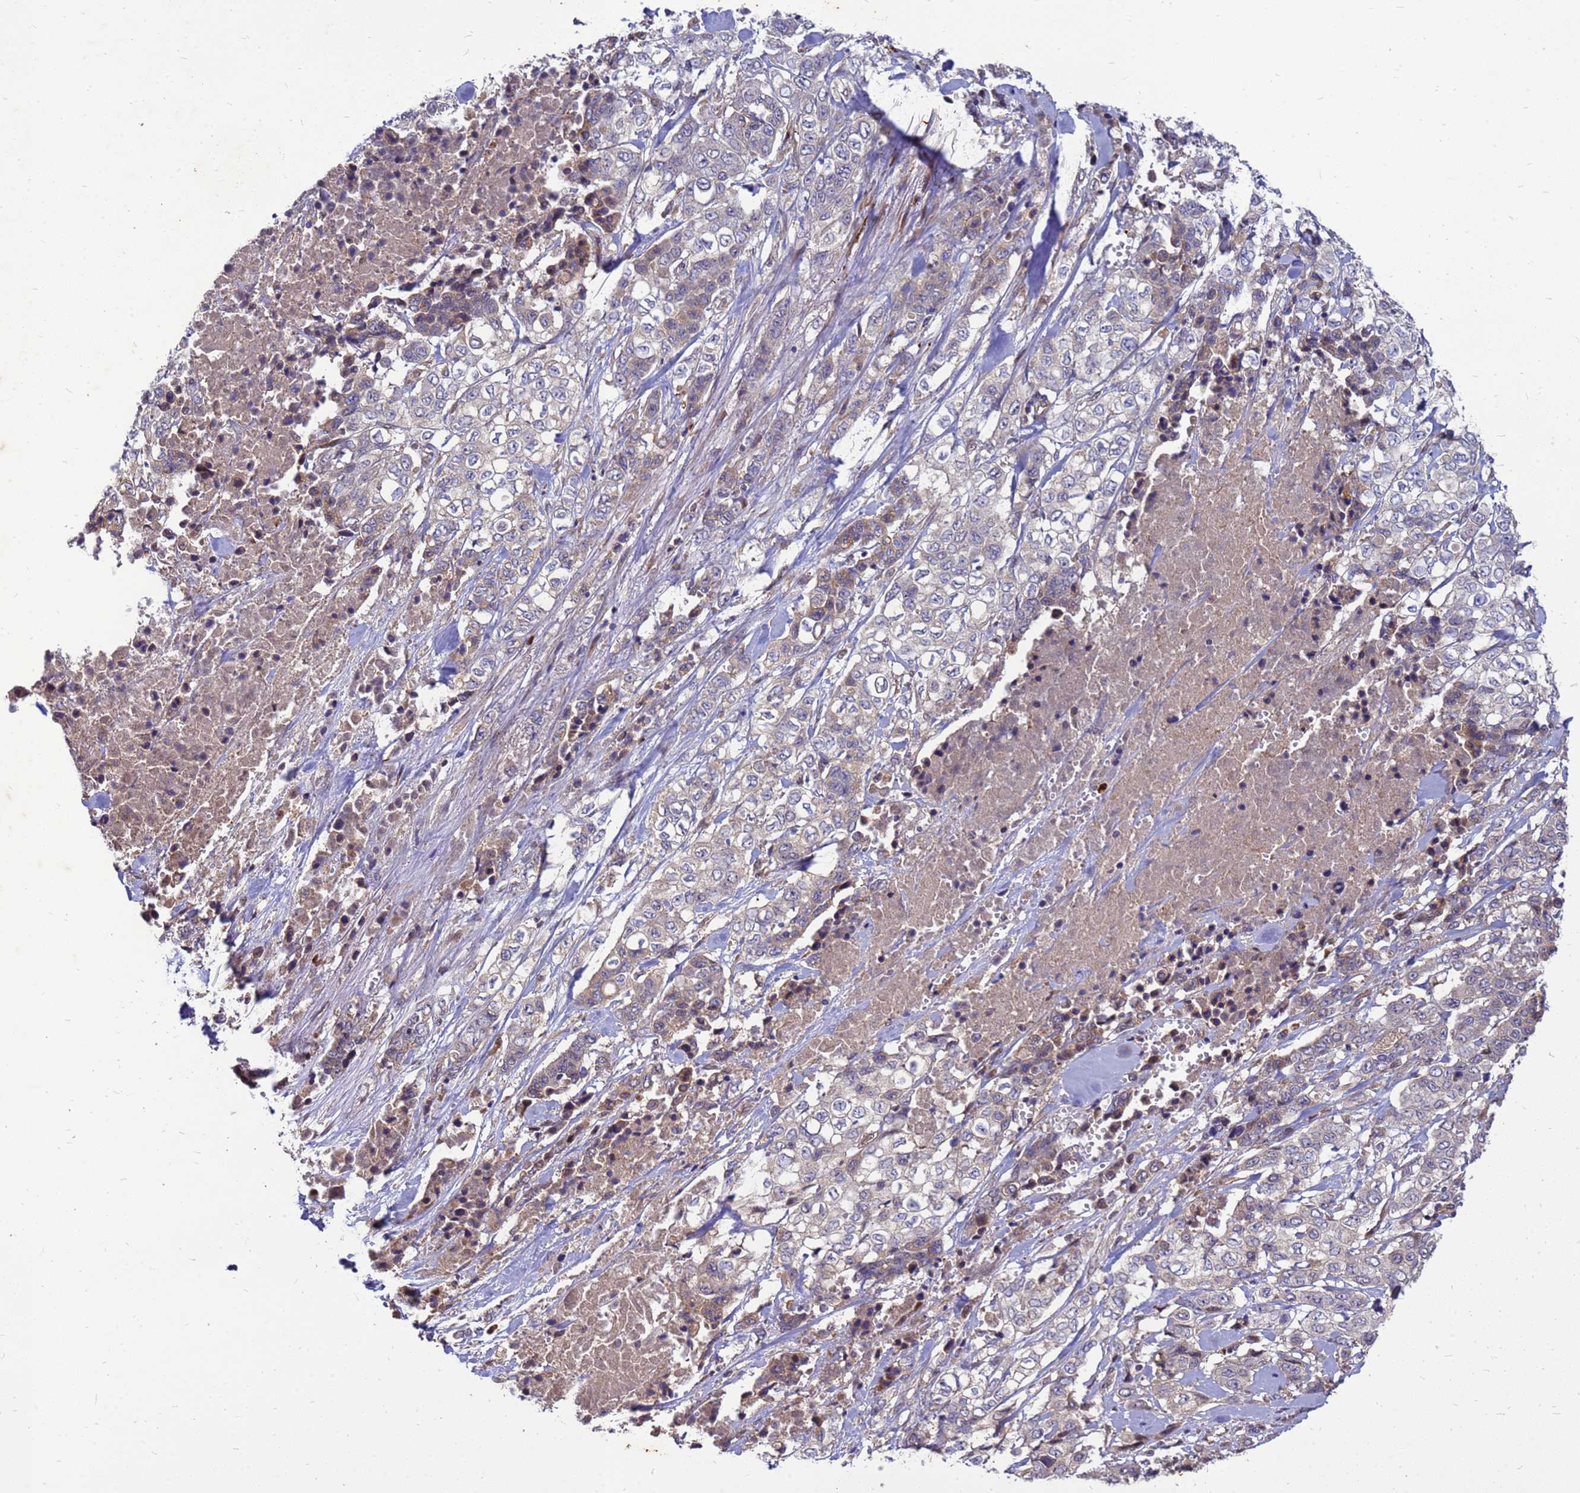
{"staining": {"intensity": "negative", "quantity": "none", "location": "none"}, "tissue": "stomach cancer", "cell_type": "Tumor cells", "image_type": "cancer", "snomed": [{"axis": "morphology", "description": "Adenocarcinoma, NOS"}, {"axis": "topography", "description": "Stomach, upper"}], "caption": "Tumor cells show no significant positivity in stomach cancer (adenocarcinoma). The staining was performed using DAB (3,3'-diaminobenzidine) to visualize the protein expression in brown, while the nuclei were stained in blue with hematoxylin (Magnification: 20x).", "gene": "RNF215", "patient": {"sex": "male", "age": 62}}